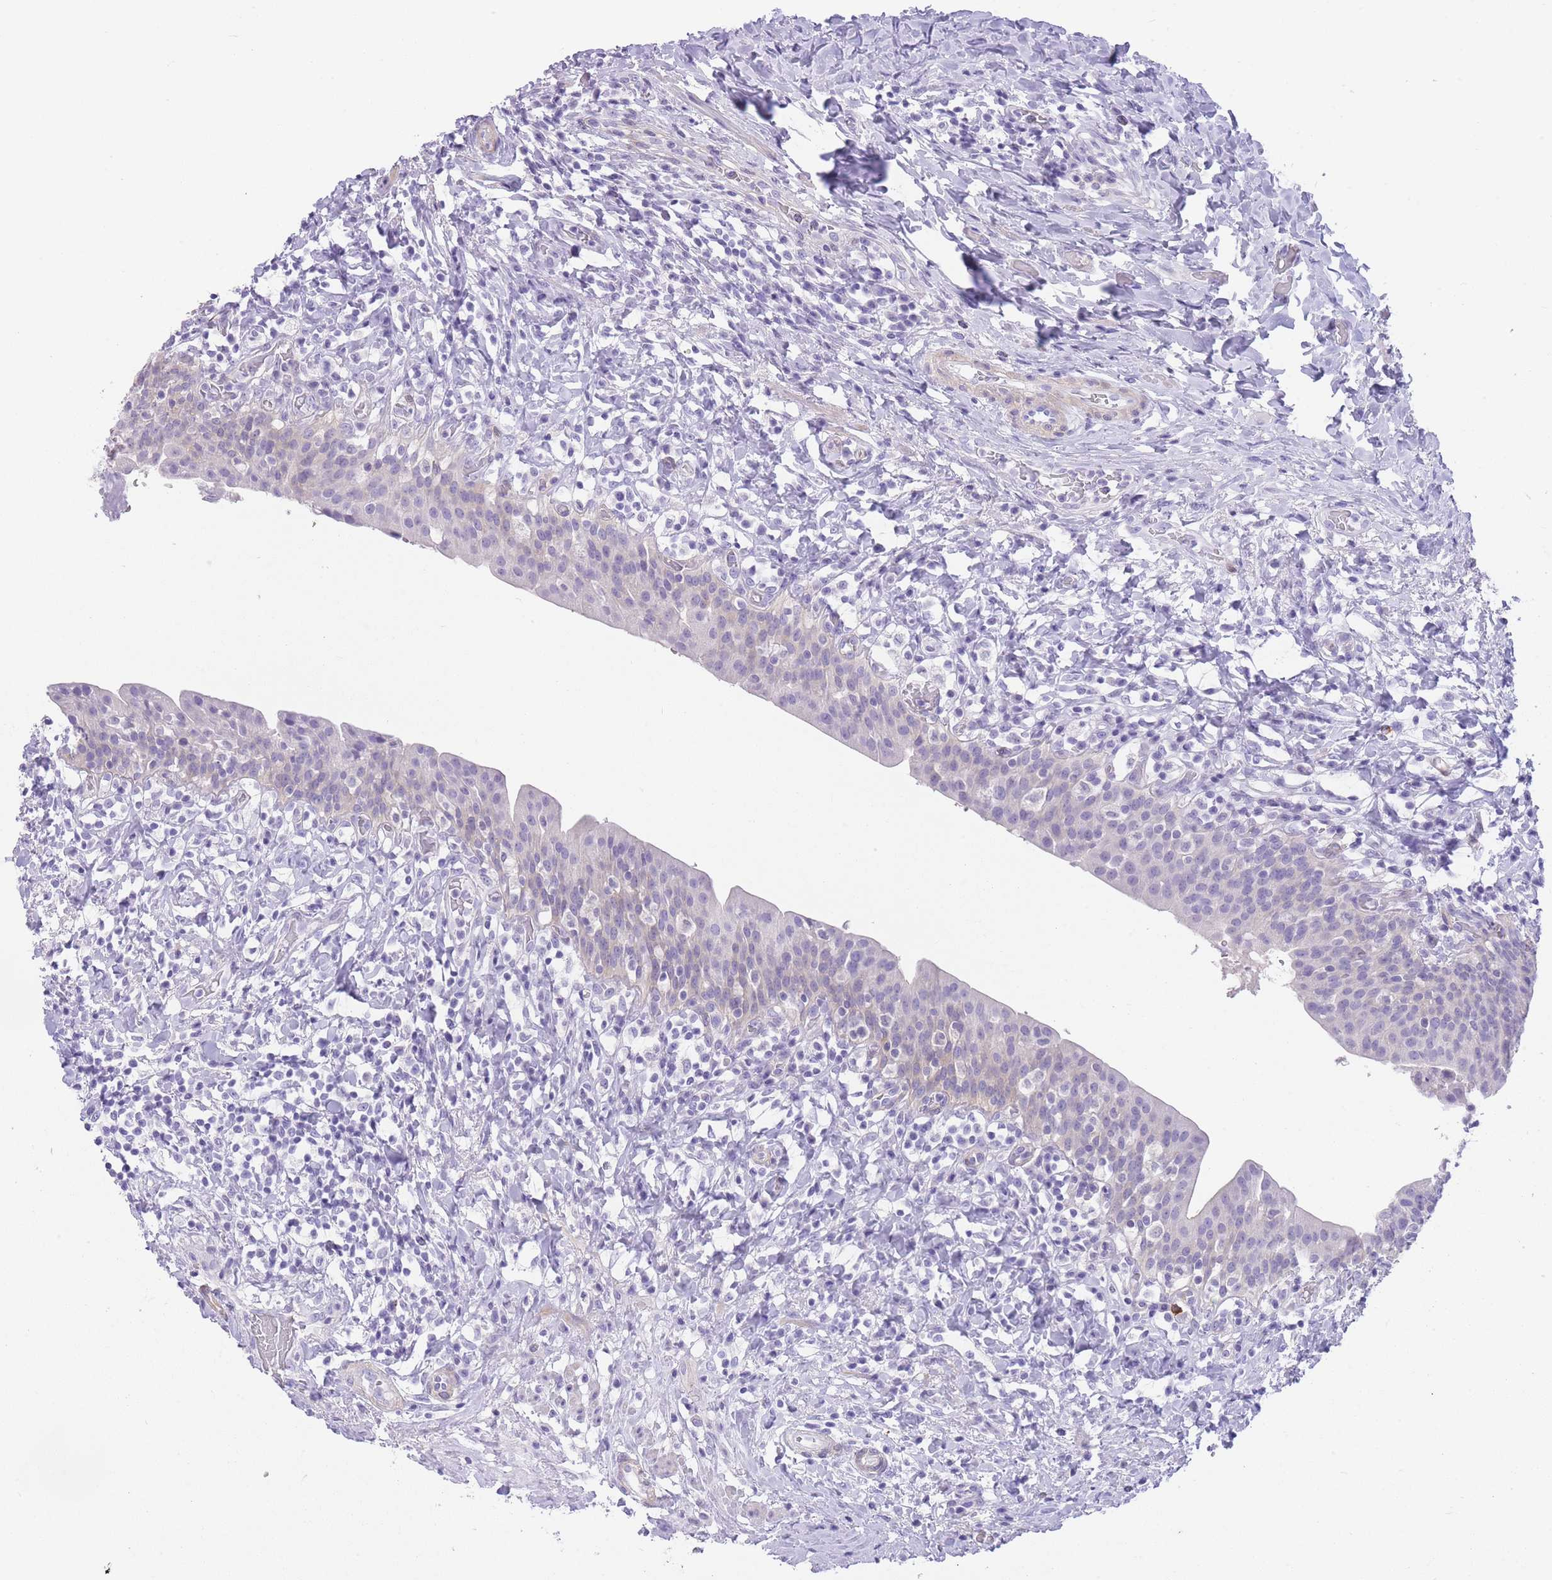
{"staining": {"intensity": "negative", "quantity": "none", "location": "none"}, "tissue": "urinary bladder", "cell_type": "Urothelial cells", "image_type": "normal", "snomed": [{"axis": "morphology", "description": "Normal tissue, NOS"}, {"axis": "morphology", "description": "Inflammation, NOS"}, {"axis": "topography", "description": "Urinary bladder"}], "caption": "This is a histopathology image of immunohistochemistry (IHC) staining of normal urinary bladder, which shows no expression in urothelial cells.", "gene": "OR11H12", "patient": {"sex": "male", "age": 64}}